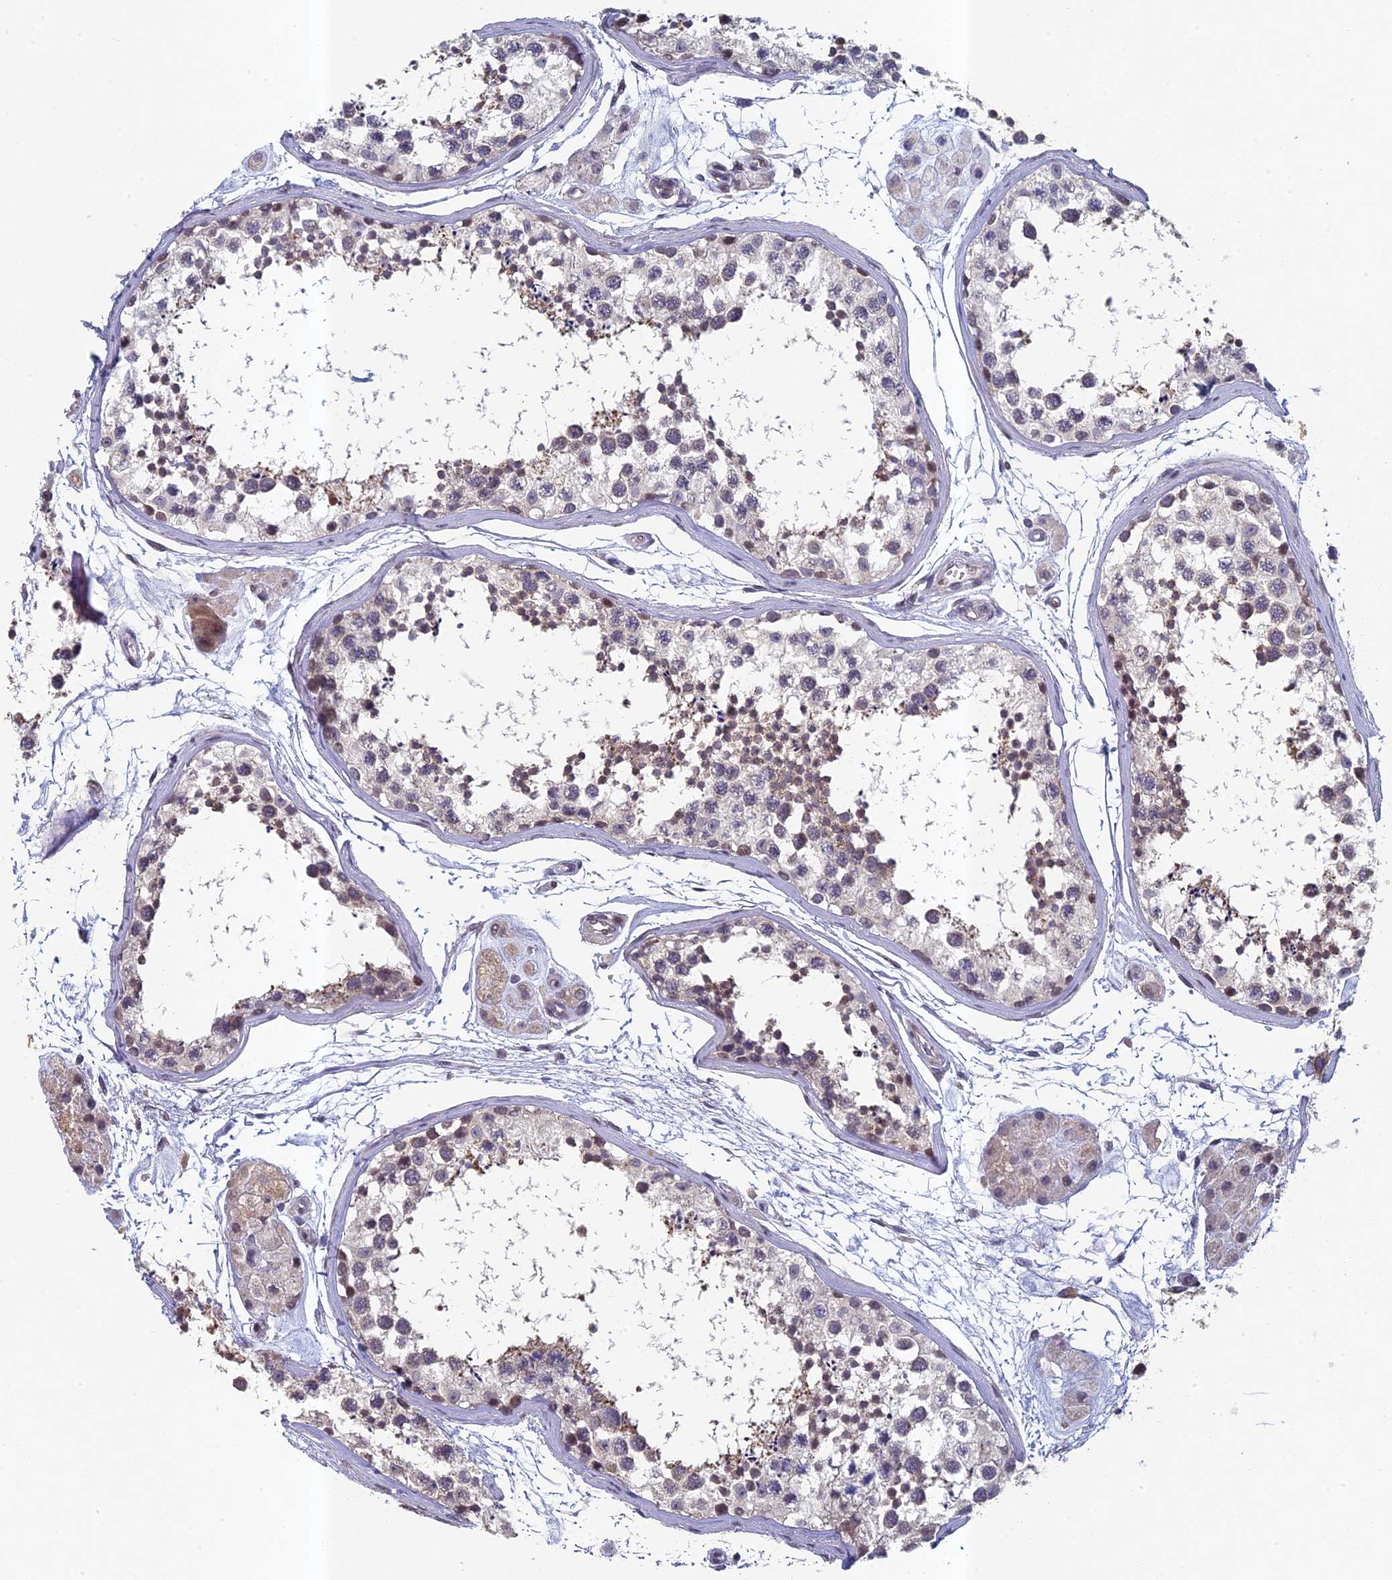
{"staining": {"intensity": "weak", "quantity": "25%-75%", "location": "cytoplasmic/membranous"}, "tissue": "testis", "cell_type": "Cells in seminiferous ducts", "image_type": "normal", "snomed": [{"axis": "morphology", "description": "Normal tissue, NOS"}, {"axis": "topography", "description": "Testis"}], "caption": "IHC of unremarkable human testis exhibits low levels of weak cytoplasmic/membranous staining in approximately 25%-75% of cells in seminiferous ducts.", "gene": "DIXDC1", "patient": {"sex": "male", "age": 56}}